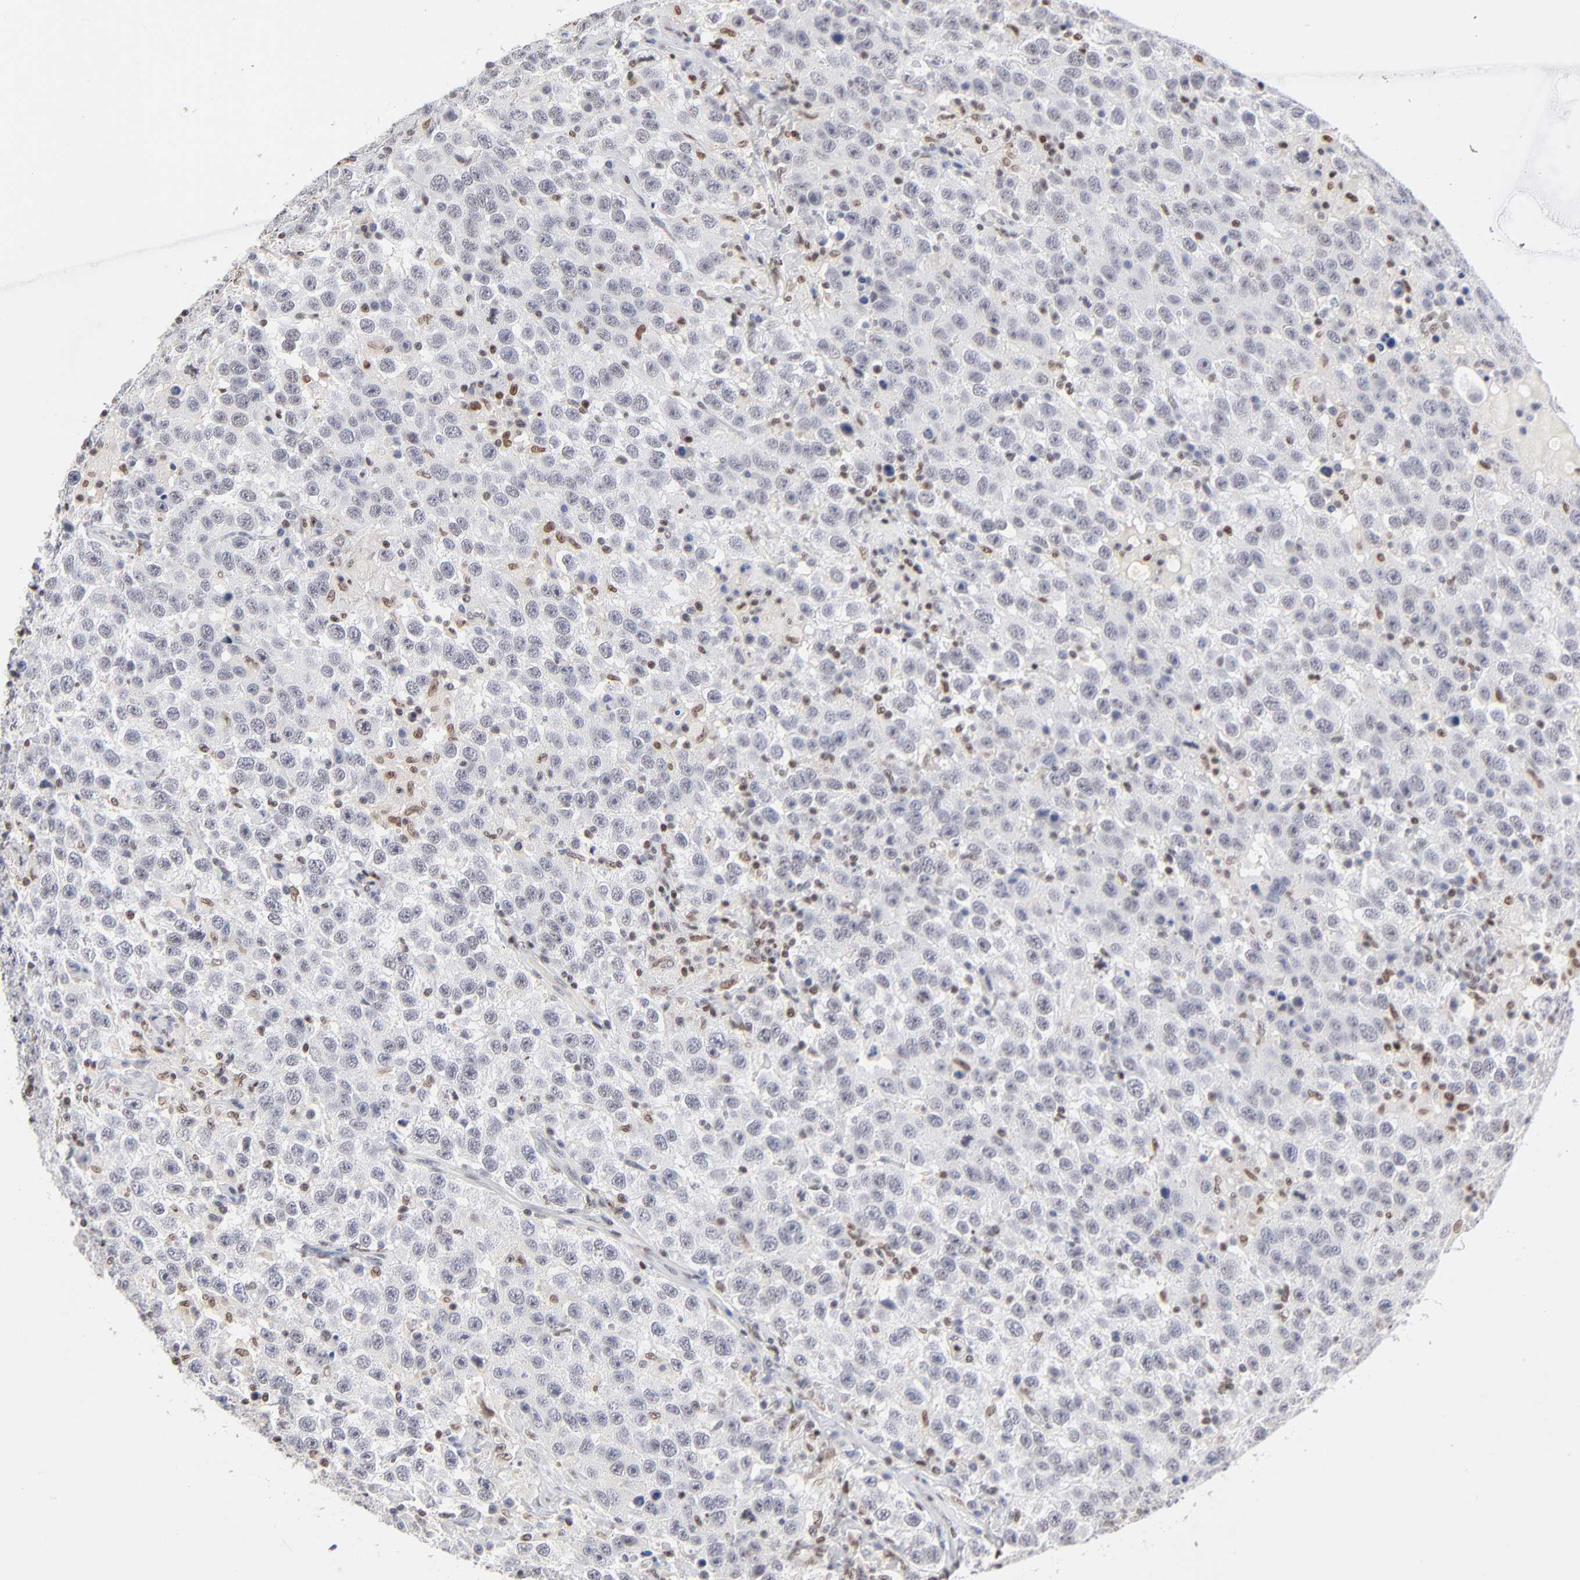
{"staining": {"intensity": "negative", "quantity": "none", "location": "none"}, "tissue": "testis cancer", "cell_type": "Tumor cells", "image_type": "cancer", "snomed": [{"axis": "morphology", "description": "Seminoma, NOS"}, {"axis": "topography", "description": "Testis"}], "caption": "A high-resolution micrograph shows immunohistochemistry staining of testis cancer, which demonstrates no significant positivity in tumor cells.", "gene": "MAX", "patient": {"sex": "male", "age": 41}}